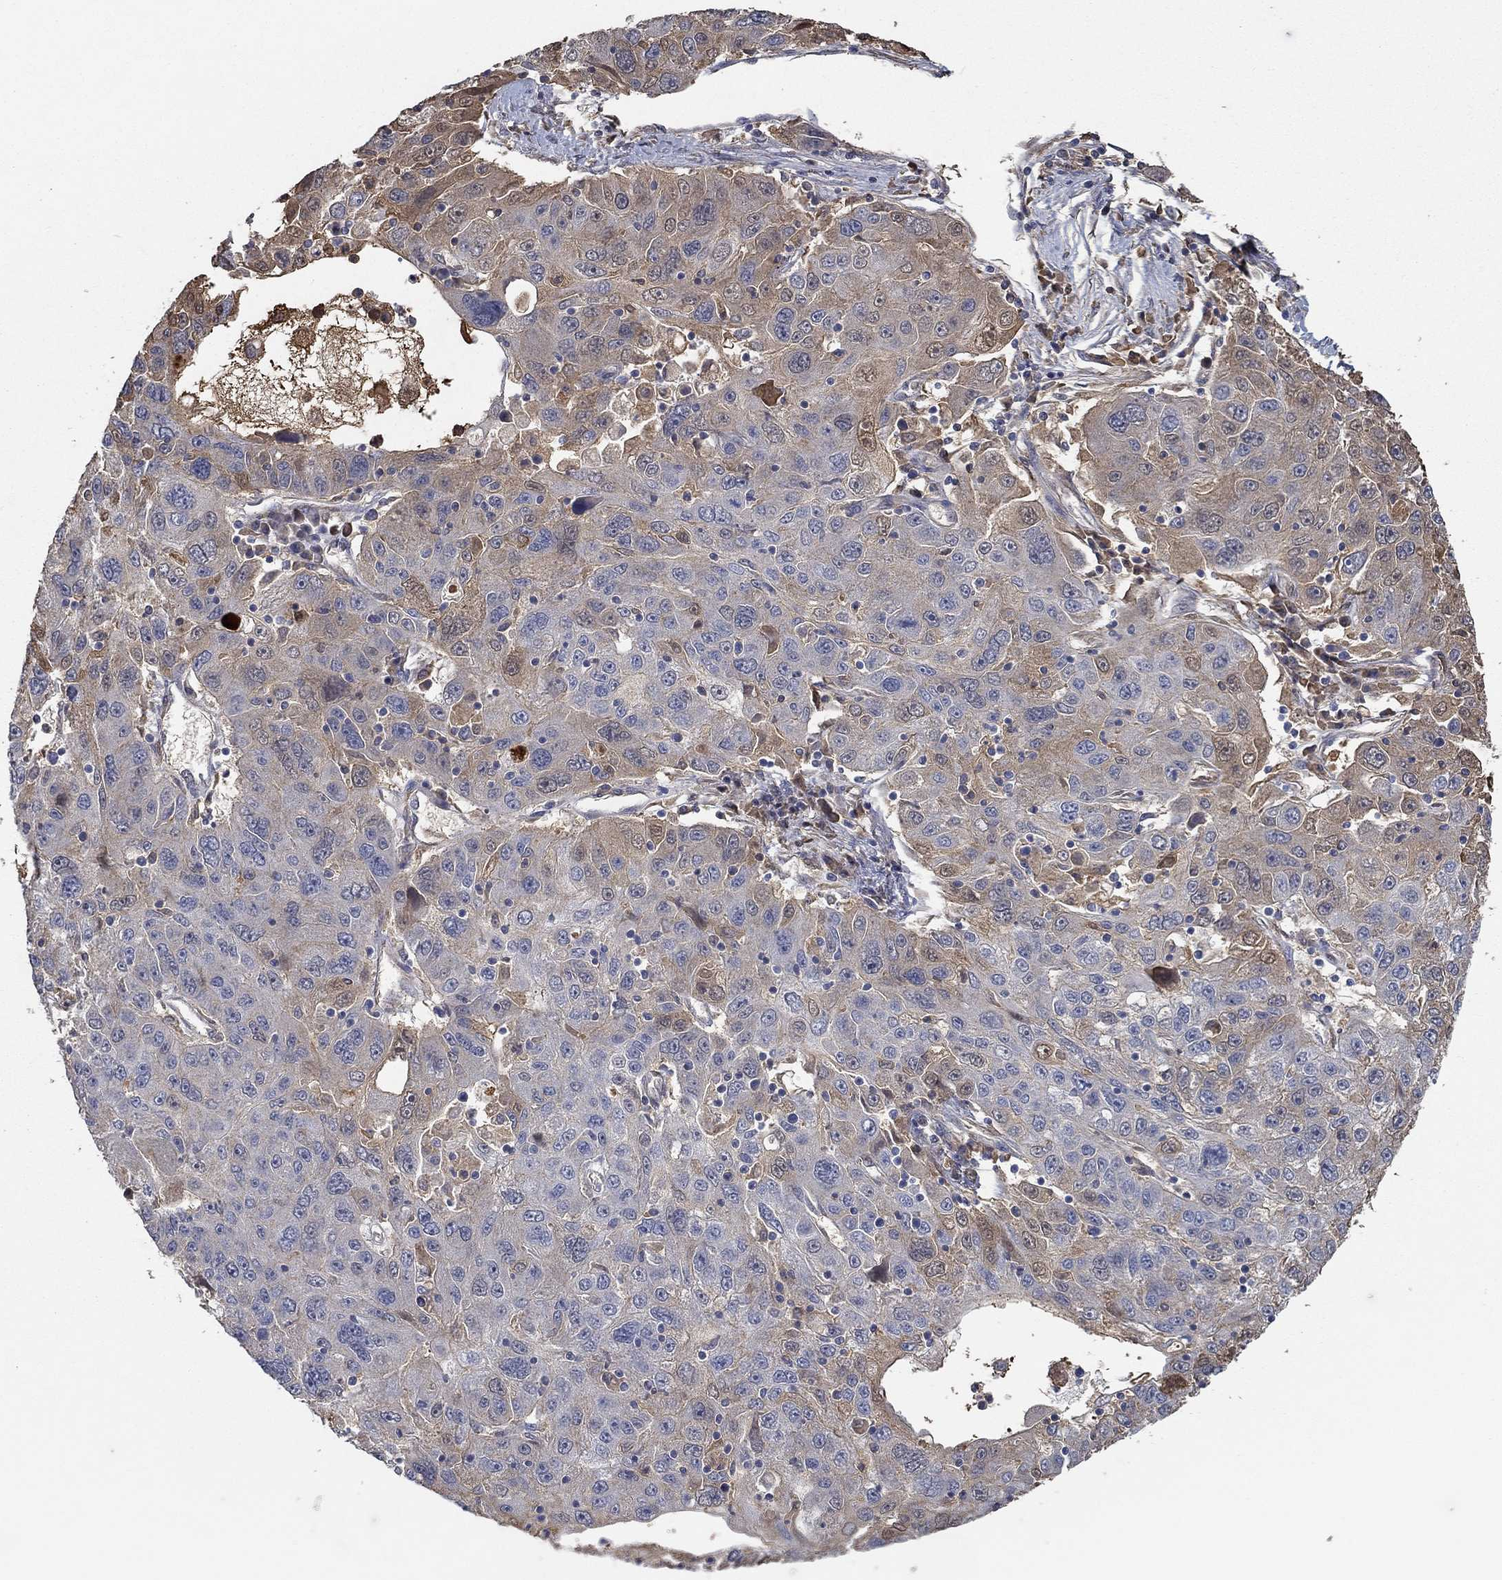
{"staining": {"intensity": "weak", "quantity": "25%-75%", "location": "cytoplasmic/membranous"}, "tissue": "stomach cancer", "cell_type": "Tumor cells", "image_type": "cancer", "snomed": [{"axis": "morphology", "description": "Adenocarcinoma, NOS"}, {"axis": "topography", "description": "Stomach"}], "caption": "Stomach cancer tissue exhibits weak cytoplasmic/membranous positivity in about 25%-75% of tumor cells", "gene": "IL10", "patient": {"sex": "male", "age": 56}}